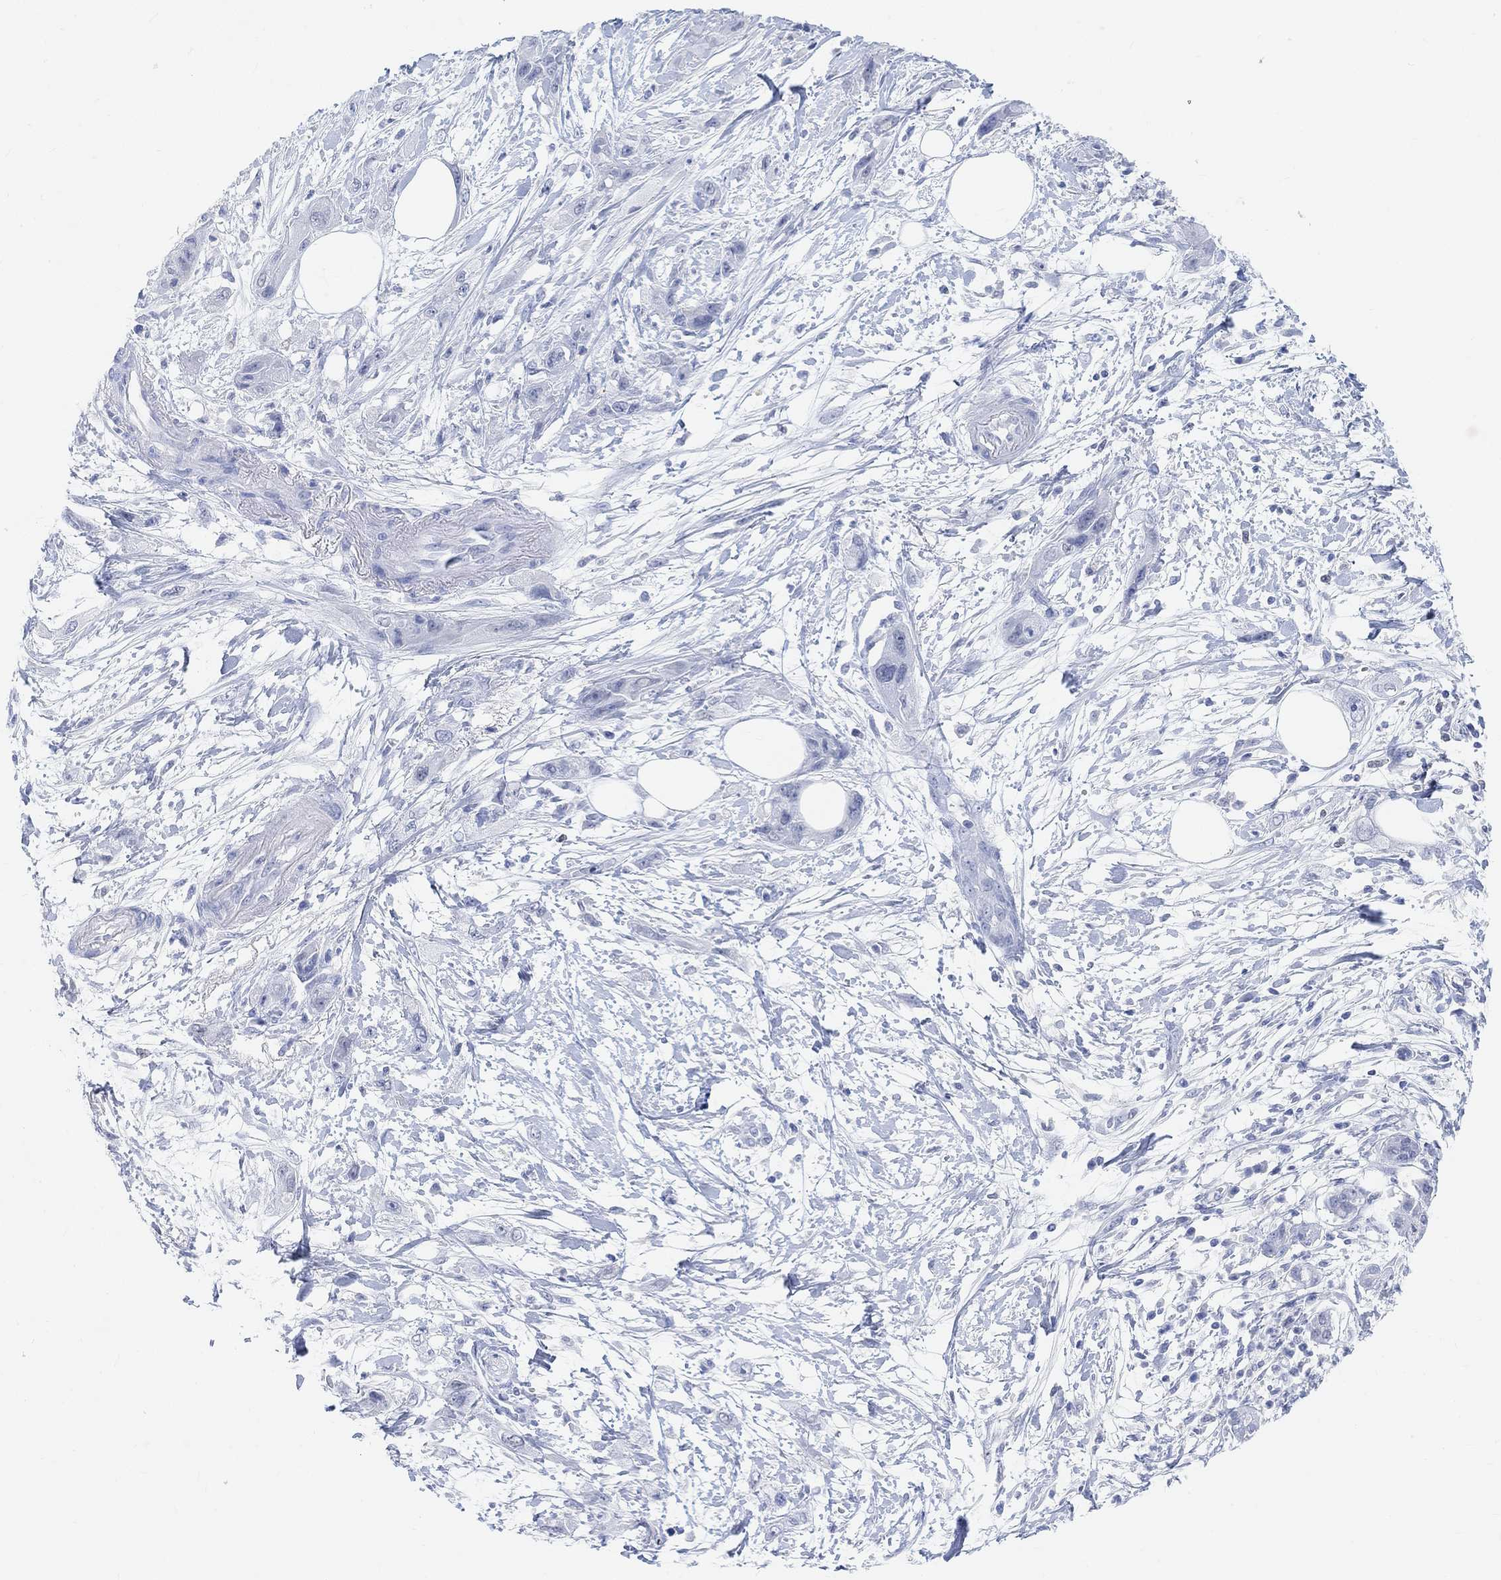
{"staining": {"intensity": "negative", "quantity": "none", "location": "none"}, "tissue": "pancreatic cancer", "cell_type": "Tumor cells", "image_type": "cancer", "snomed": [{"axis": "morphology", "description": "Adenocarcinoma, NOS"}, {"axis": "topography", "description": "Pancreas"}], "caption": "Histopathology image shows no protein positivity in tumor cells of adenocarcinoma (pancreatic) tissue.", "gene": "ENO4", "patient": {"sex": "male", "age": 72}}